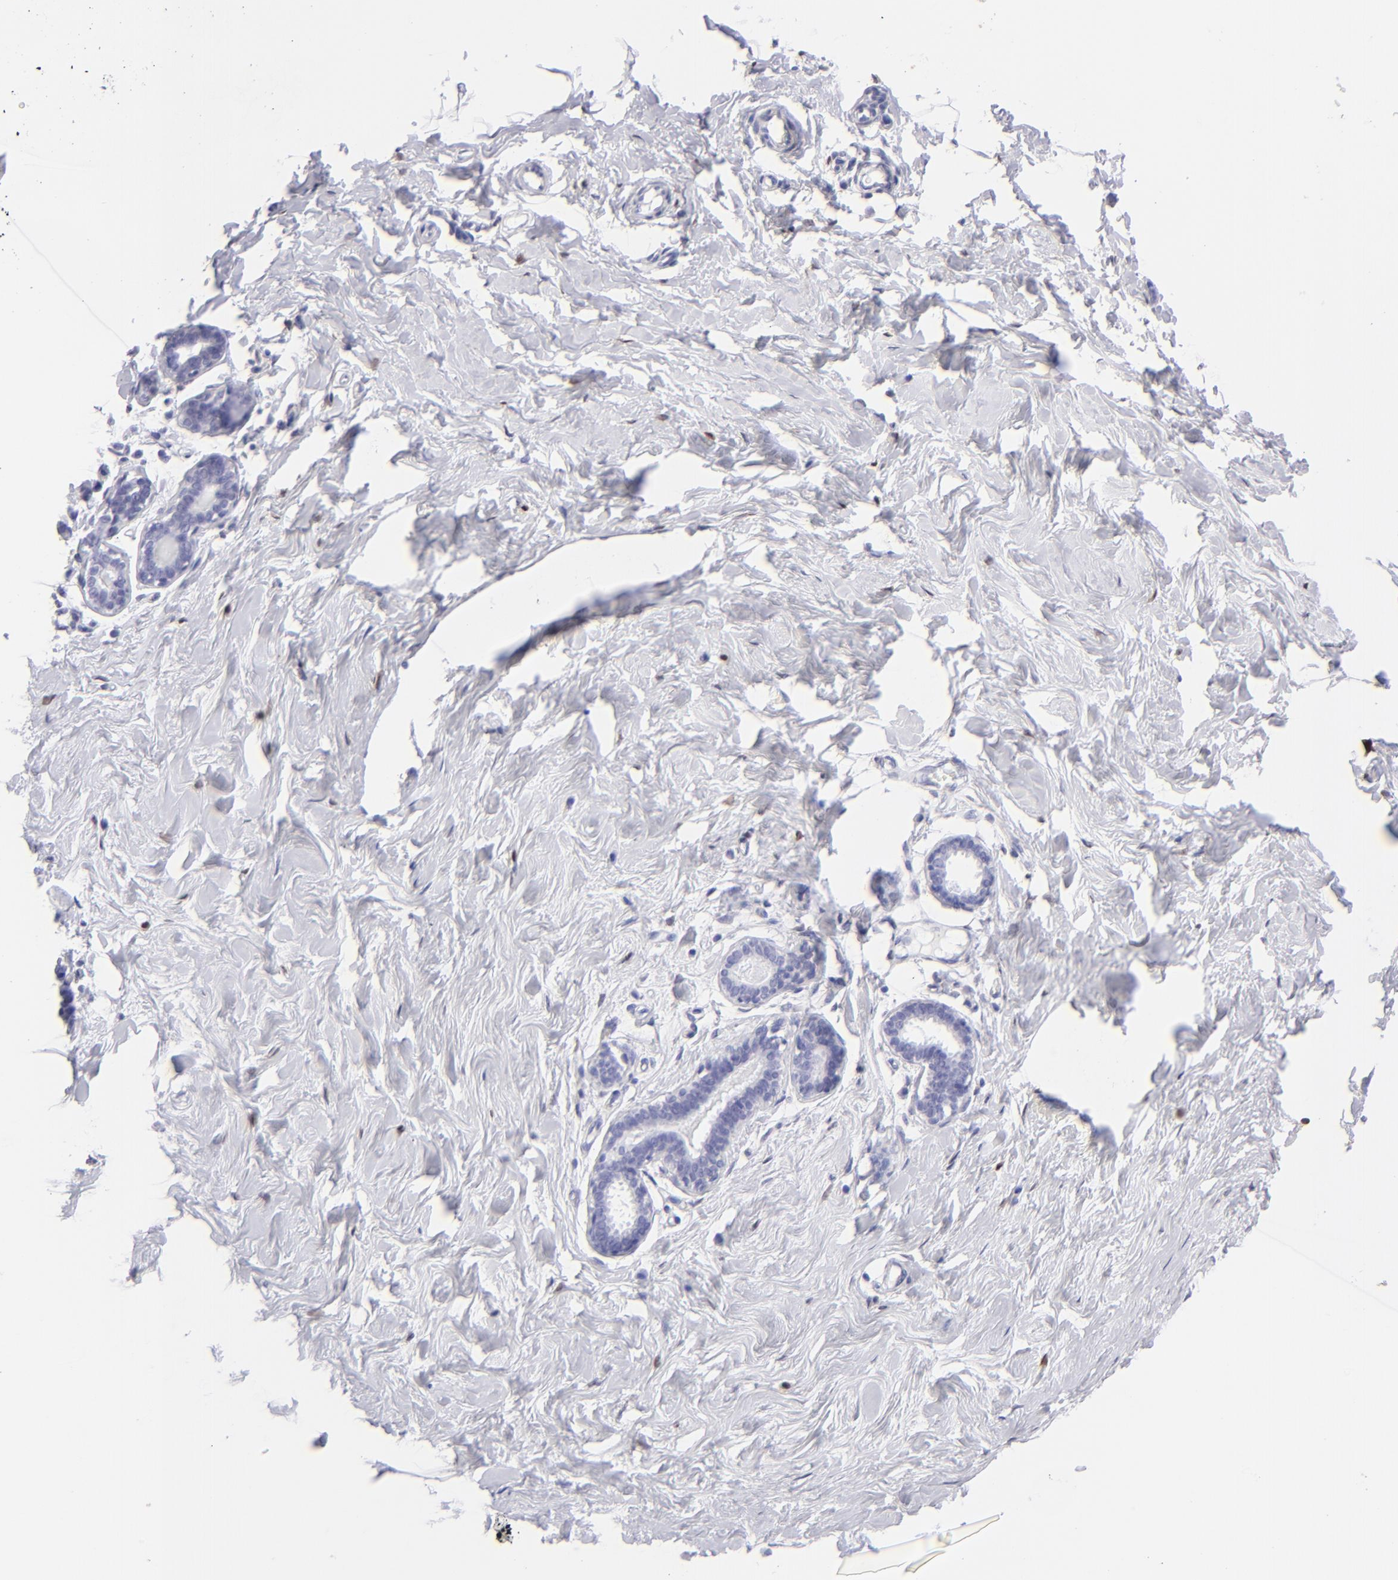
{"staining": {"intensity": "negative", "quantity": "none", "location": "none"}, "tissue": "breast", "cell_type": "Adipocytes", "image_type": "normal", "snomed": [{"axis": "morphology", "description": "Normal tissue, NOS"}, {"axis": "topography", "description": "Breast"}], "caption": "Benign breast was stained to show a protein in brown. There is no significant expression in adipocytes. (DAB IHC visualized using brightfield microscopy, high magnification).", "gene": "MITF", "patient": {"sex": "female", "age": 23}}